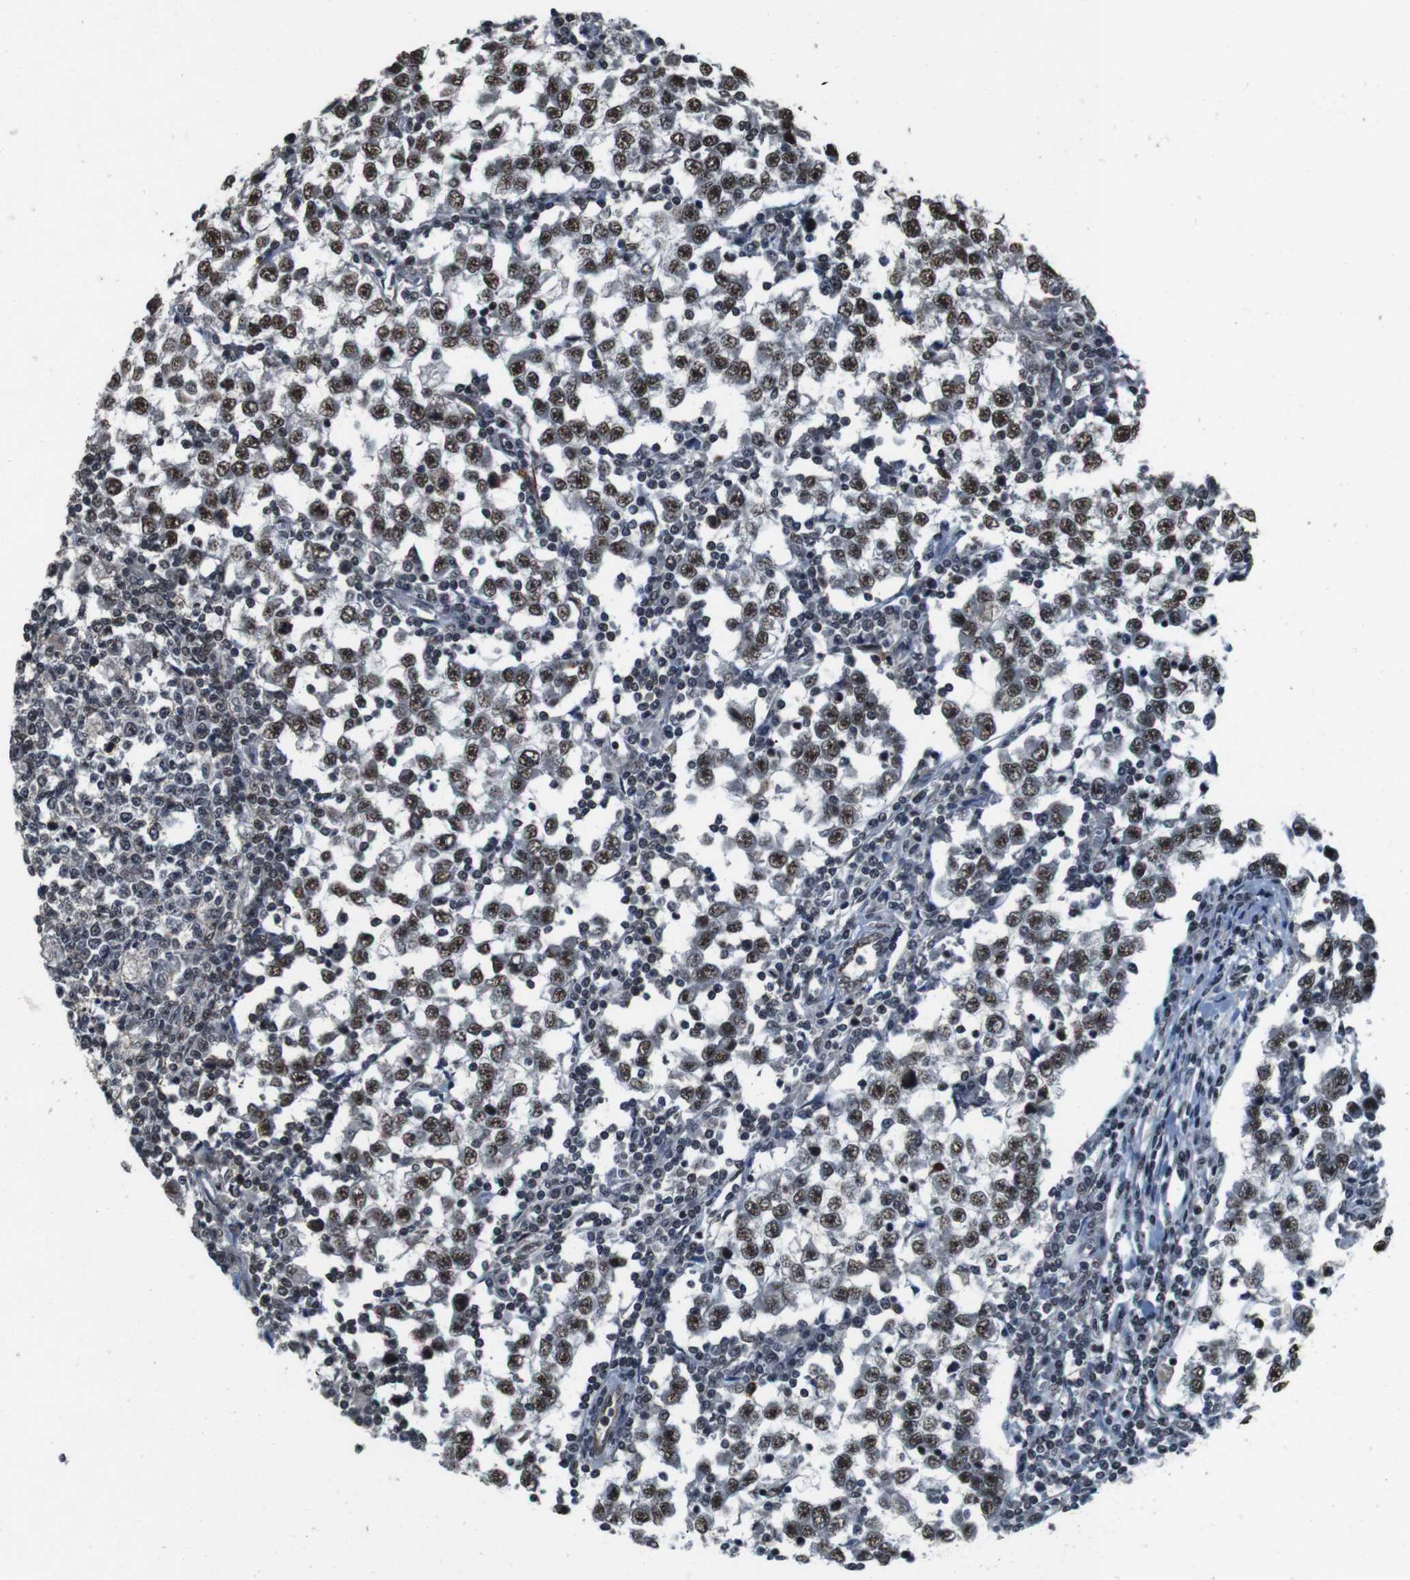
{"staining": {"intensity": "moderate", "quantity": ">75%", "location": "nuclear"}, "tissue": "testis cancer", "cell_type": "Tumor cells", "image_type": "cancer", "snomed": [{"axis": "morphology", "description": "Seminoma, NOS"}, {"axis": "topography", "description": "Testis"}], "caption": "This micrograph displays immunohistochemistry staining of human testis cancer, with medium moderate nuclear expression in approximately >75% of tumor cells.", "gene": "NR4A2", "patient": {"sex": "male", "age": 65}}